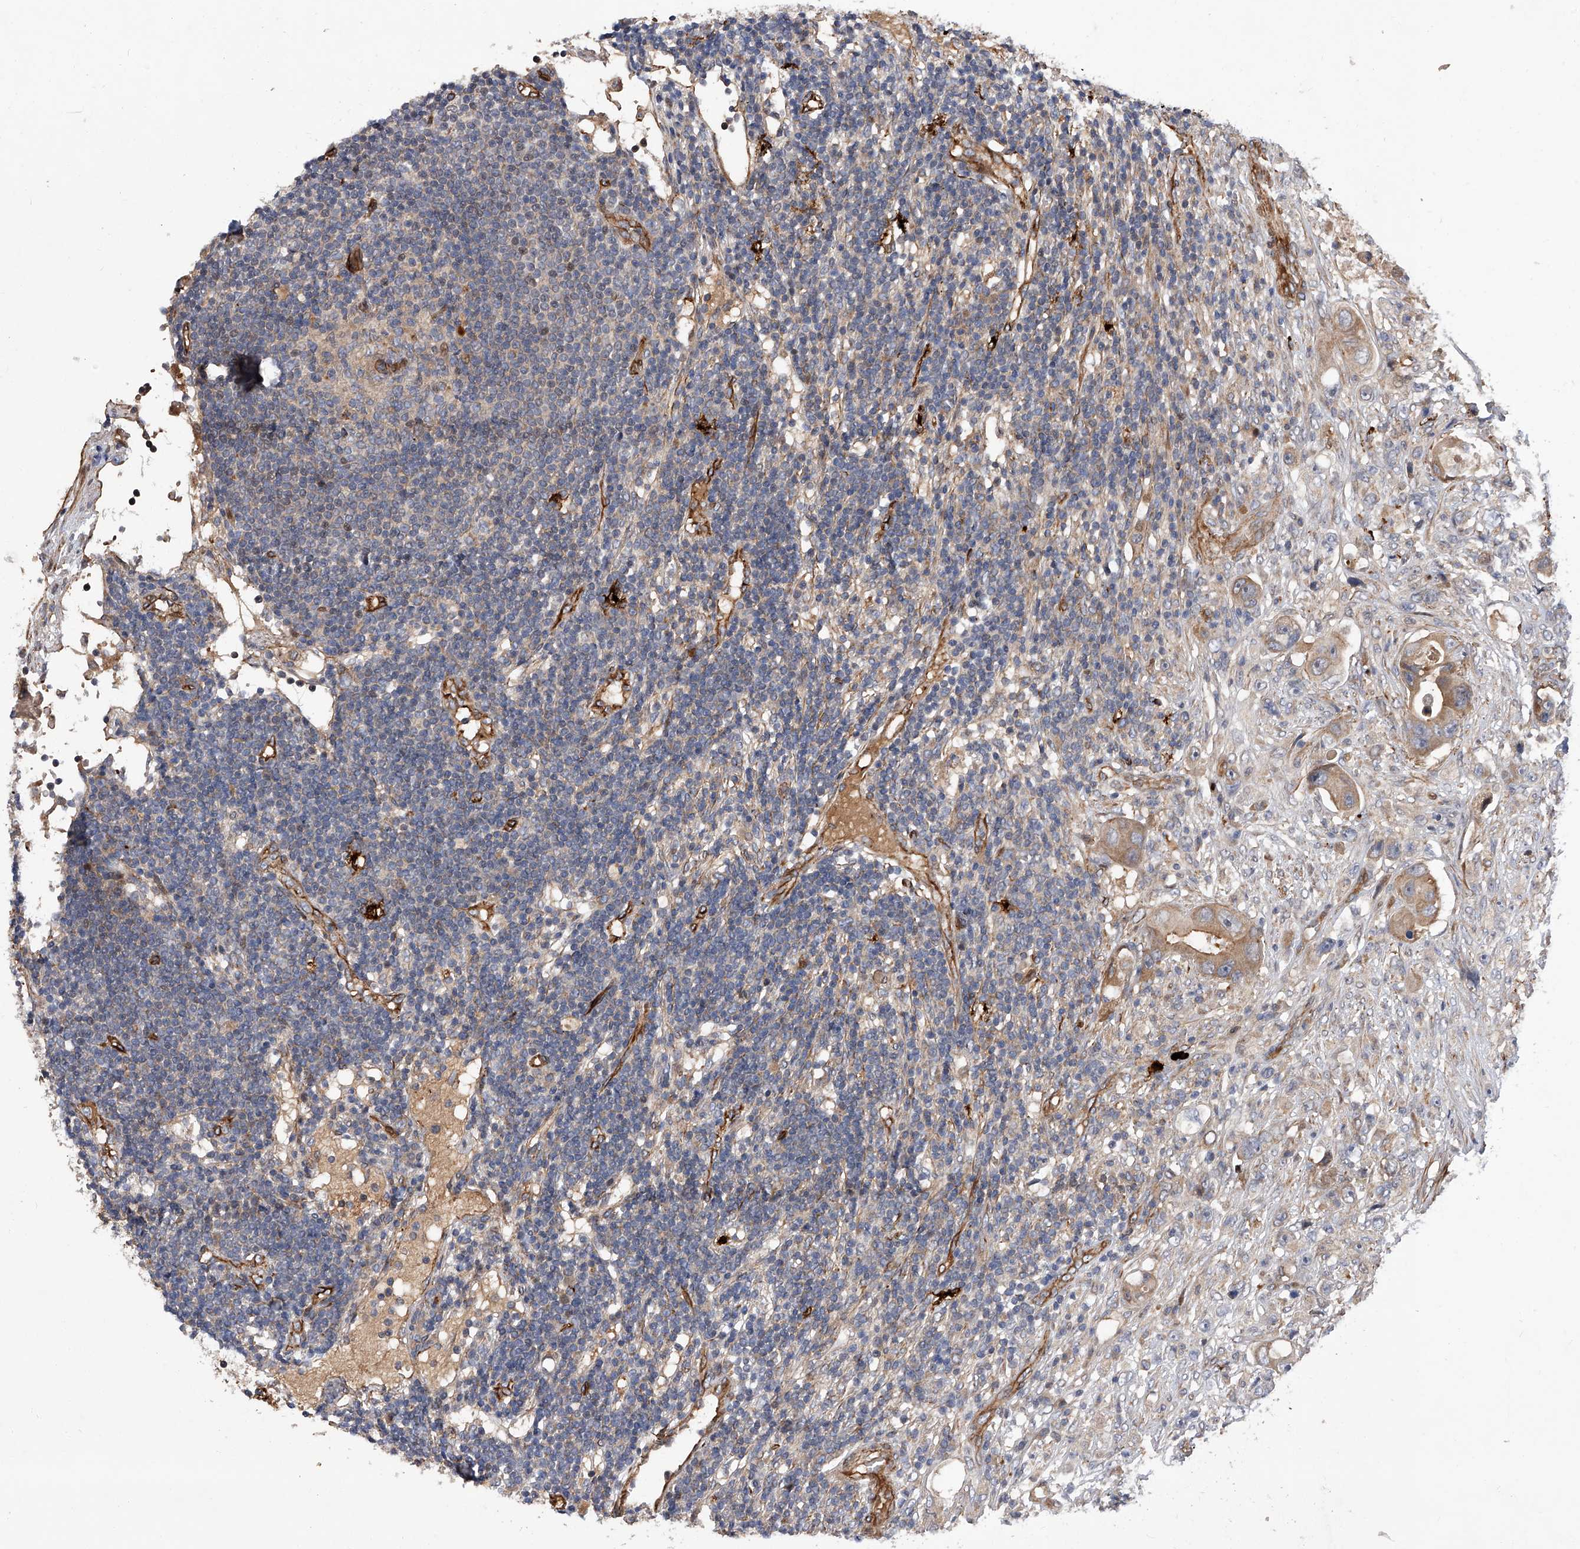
{"staining": {"intensity": "weak", "quantity": "25%-75%", "location": "cytoplasmic/membranous"}, "tissue": "colorectal cancer", "cell_type": "Tumor cells", "image_type": "cancer", "snomed": [{"axis": "morphology", "description": "Adenocarcinoma, NOS"}, {"axis": "topography", "description": "Colon"}], "caption": "High-magnification brightfield microscopy of colorectal cancer stained with DAB (brown) and counterstained with hematoxylin (blue). tumor cells exhibit weak cytoplasmic/membranous staining is appreciated in approximately25%-75% of cells.", "gene": "PDSS2", "patient": {"sex": "female", "age": 46}}